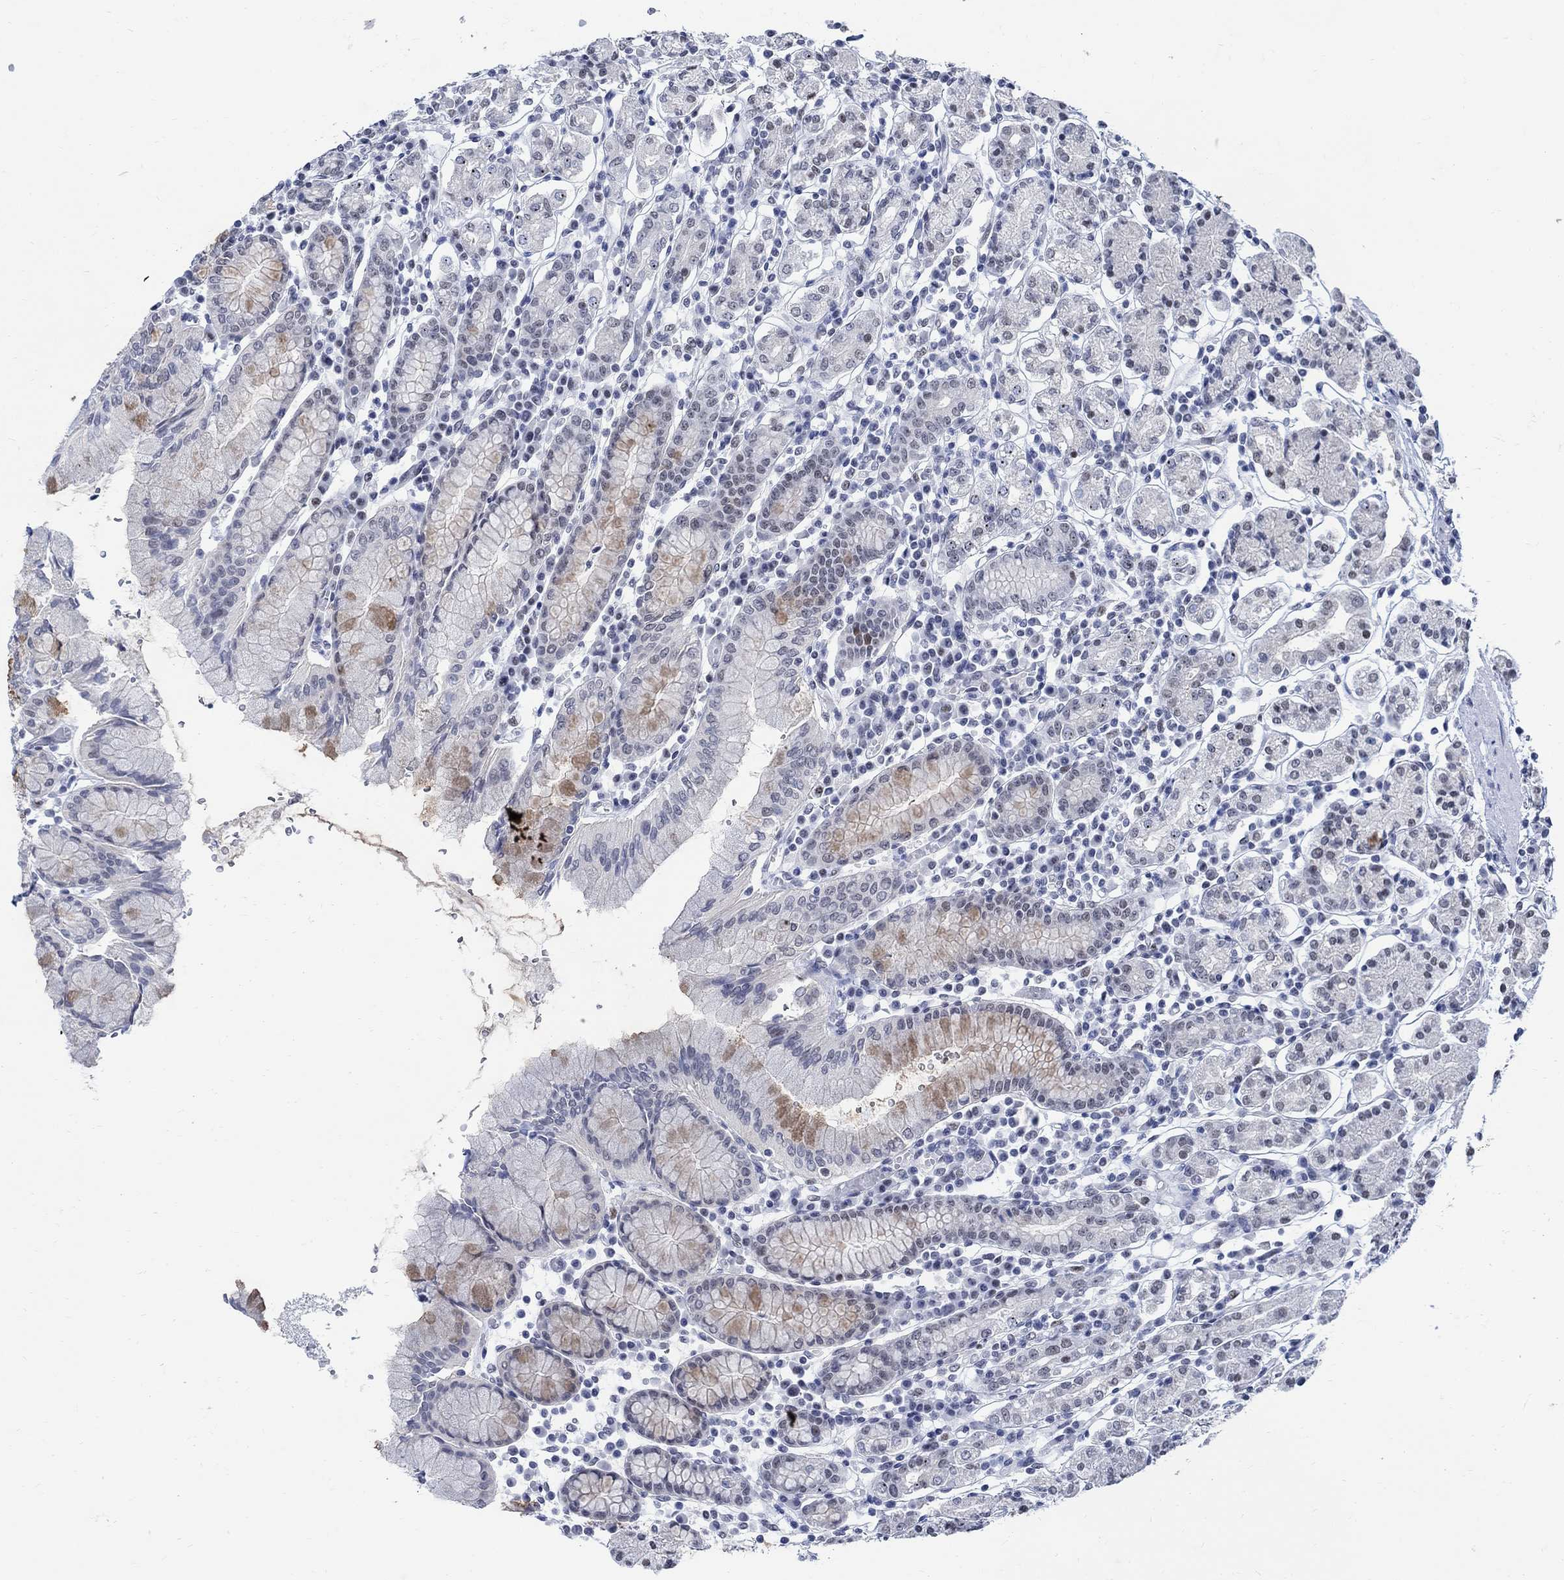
{"staining": {"intensity": "moderate", "quantity": "<25%", "location": "cytoplasmic/membranous"}, "tissue": "stomach", "cell_type": "Glandular cells", "image_type": "normal", "snomed": [{"axis": "morphology", "description": "Normal tissue, NOS"}, {"axis": "topography", "description": "Stomach, upper"}, {"axis": "topography", "description": "Stomach"}], "caption": "Protein analysis of unremarkable stomach displays moderate cytoplasmic/membranous positivity in approximately <25% of glandular cells. (DAB (3,3'-diaminobenzidine) = brown stain, brightfield microscopy at high magnification).", "gene": "DLK1", "patient": {"sex": "male", "age": 62}}